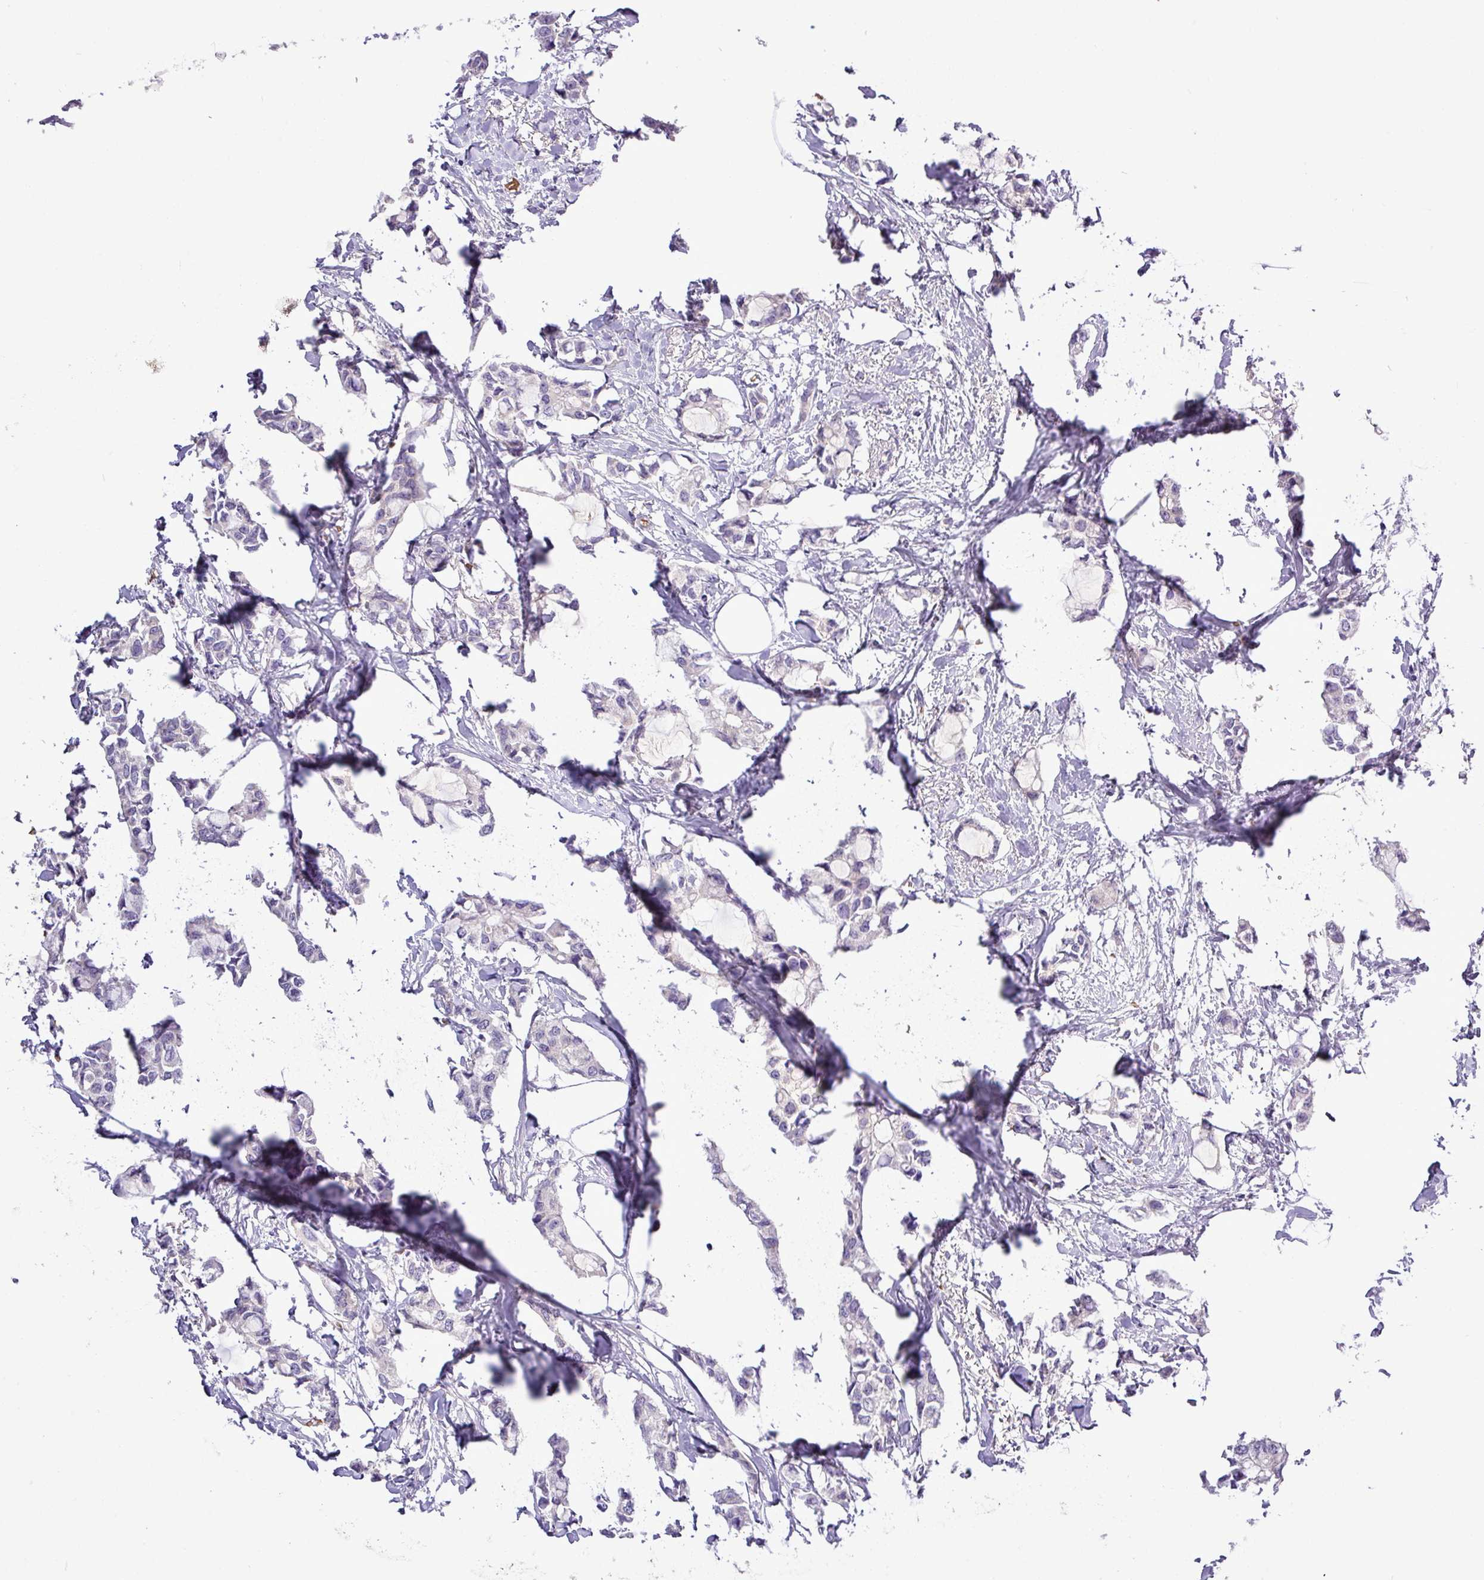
{"staining": {"intensity": "negative", "quantity": "none", "location": "none"}, "tissue": "breast cancer", "cell_type": "Tumor cells", "image_type": "cancer", "snomed": [{"axis": "morphology", "description": "Duct carcinoma"}, {"axis": "topography", "description": "Breast"}], "caption": "Immunohistochemical staining of breast cancer (intraductal carcinoma) shows no significant staining in tumor cells.", "gene": "MGAT4B", "patient": {"sex": "female", "age": 73}}